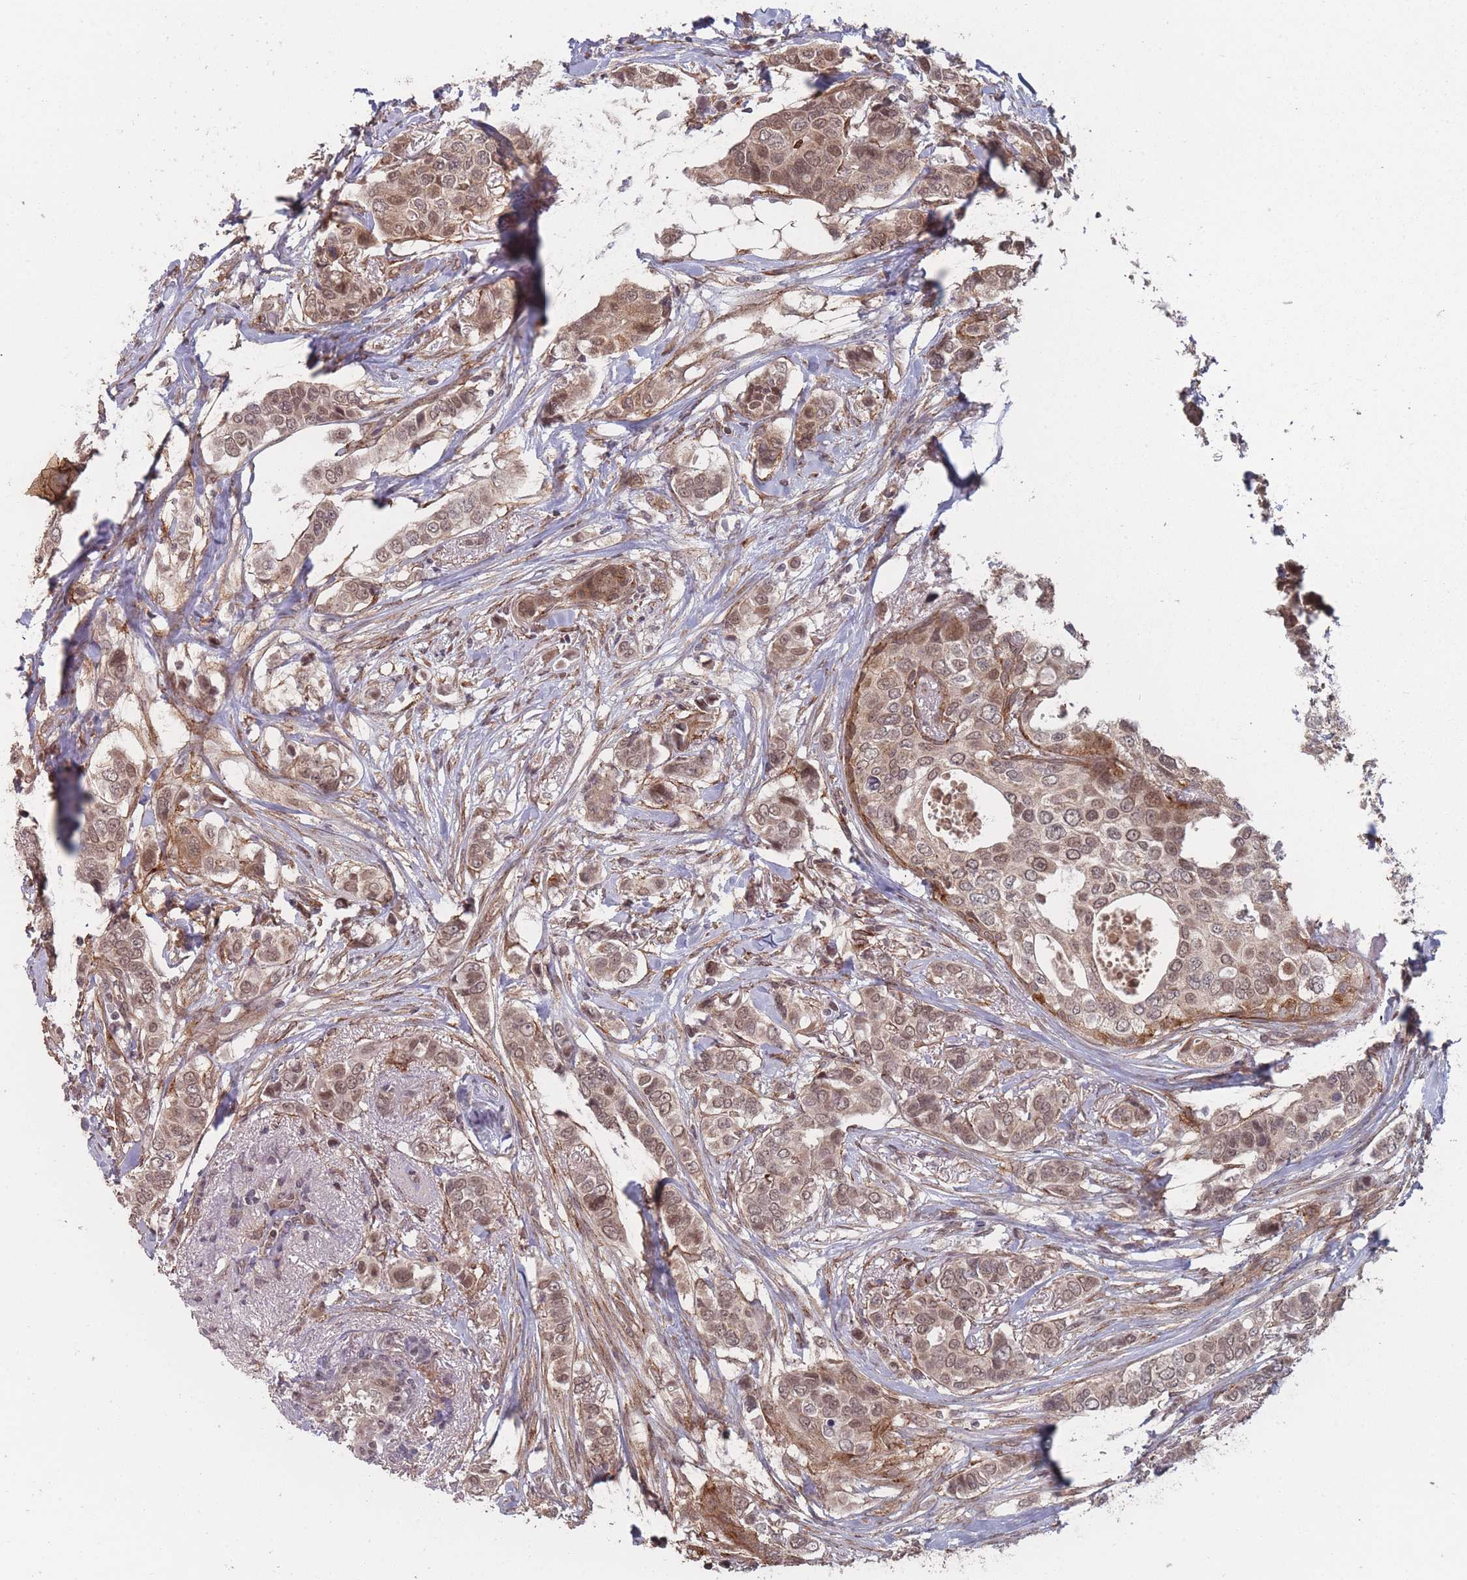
{"staining": {"intensity": "moderate", "quantity": ">75%", "location": "cytoplasmic/membranous,nuclear"}, "tissue": "breast cancer", "cell_type": "Tumor cells", "image_type": "cancer", "snomed": [{"axis": "morphology", "description": "Lobular carcinoma"}, {"axis": "topography", "description": "Breast"}], "caption": "The histopathology image demonstrates staining of breast cancer (lobular carcinoma), revealing moderate cytoplasmic/membranous and nuclear protein expression (brown color) within tumor cells.", "gene": "CNTRL", "patient": {"sex": "female", "age": 51}}